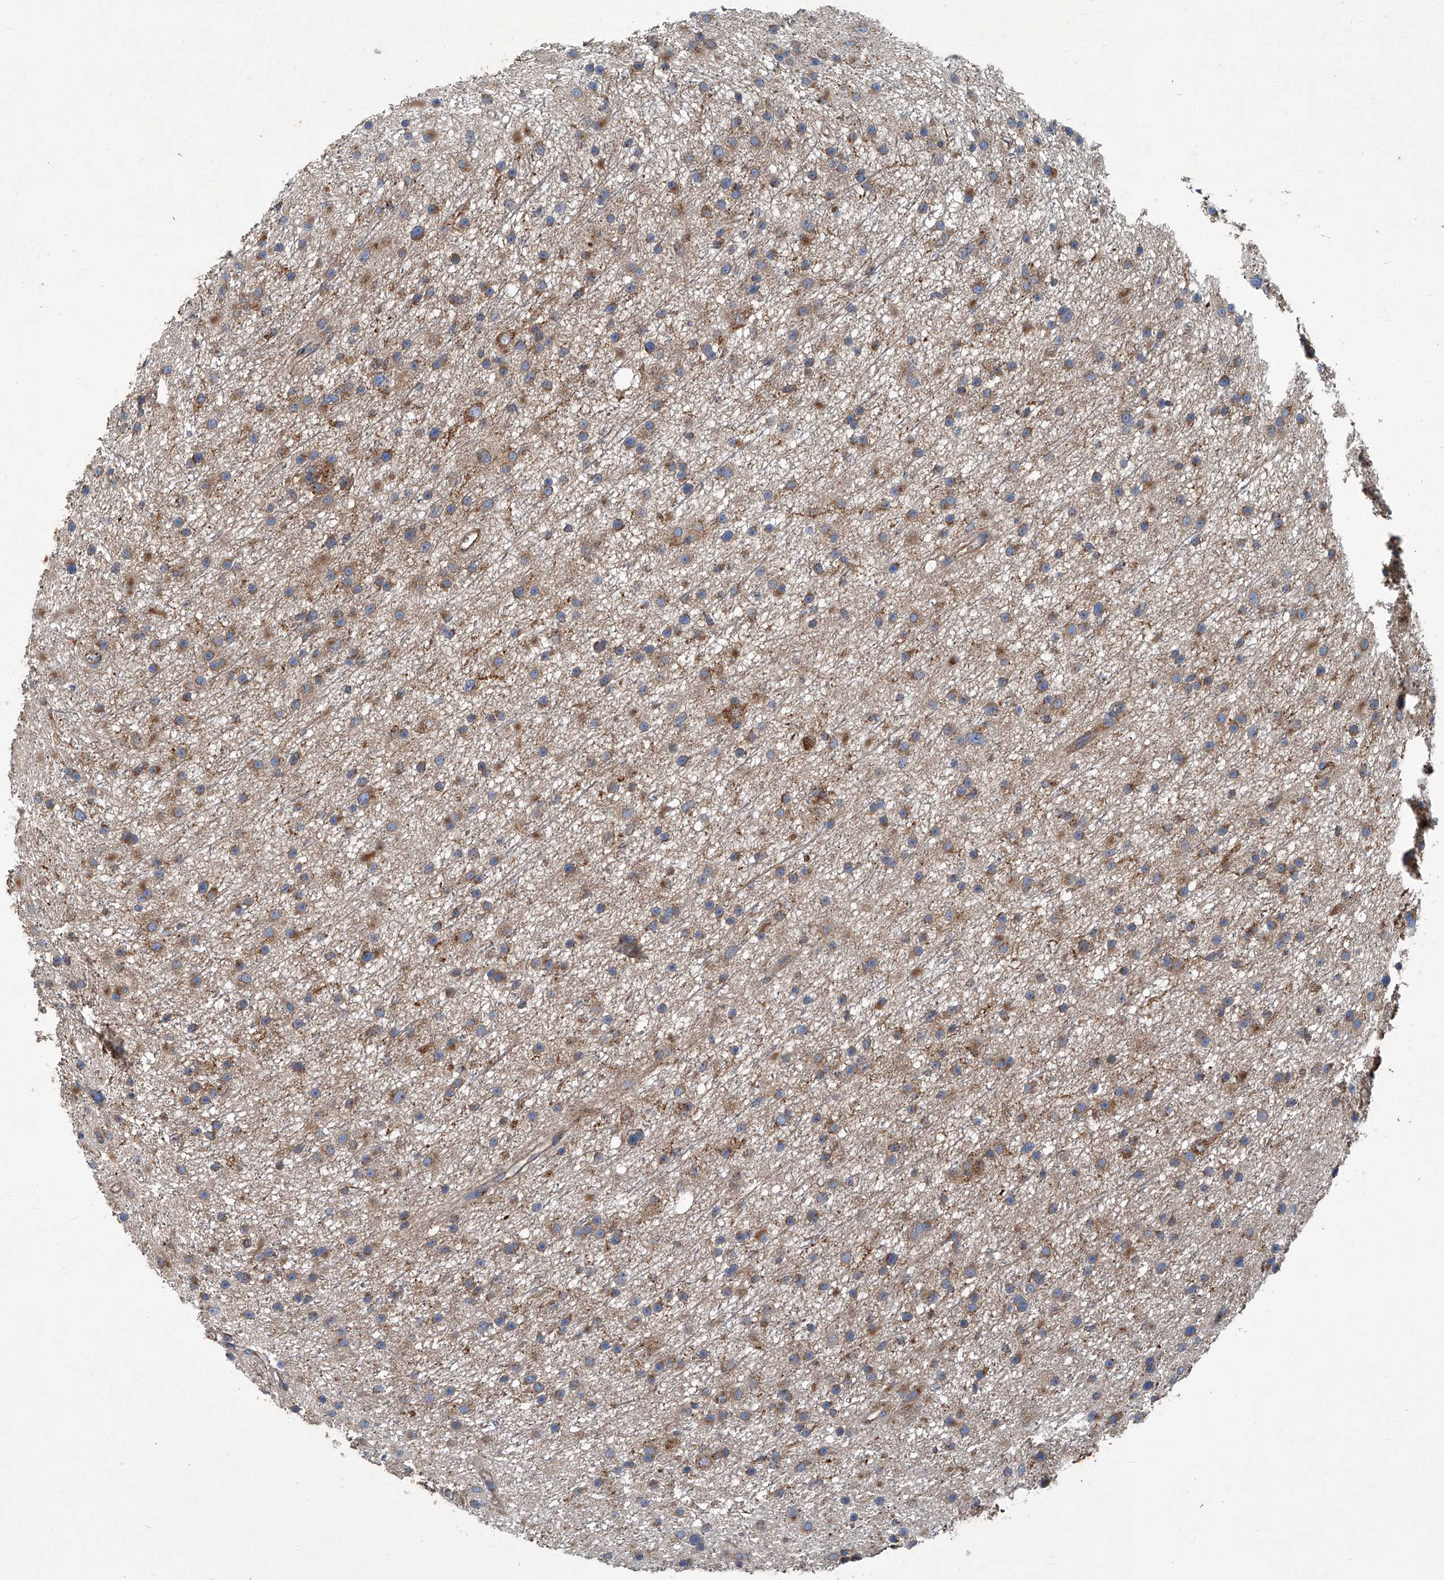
{"staining": {"intensity": "moderate", "quantity": "25%-75%", "location": "cytoplasmic/membranous"}, "tissue": "glioma", "cell_type": "Tumor cells", "image_type": "cancer", "snomed": [{"axis": "morphology", "description": "Glioma, malignant, Low grade"}, {"axis": "topography", "description": "Cerebral cortex"}], "caption": "Human glioma stained for a protein (brown) displays moderate cytoplasmic/membranous positive staining in about 25%-75% of tumor cells.", "gene": "PIGH", "patient": {"sex": "female", "age": 39}}